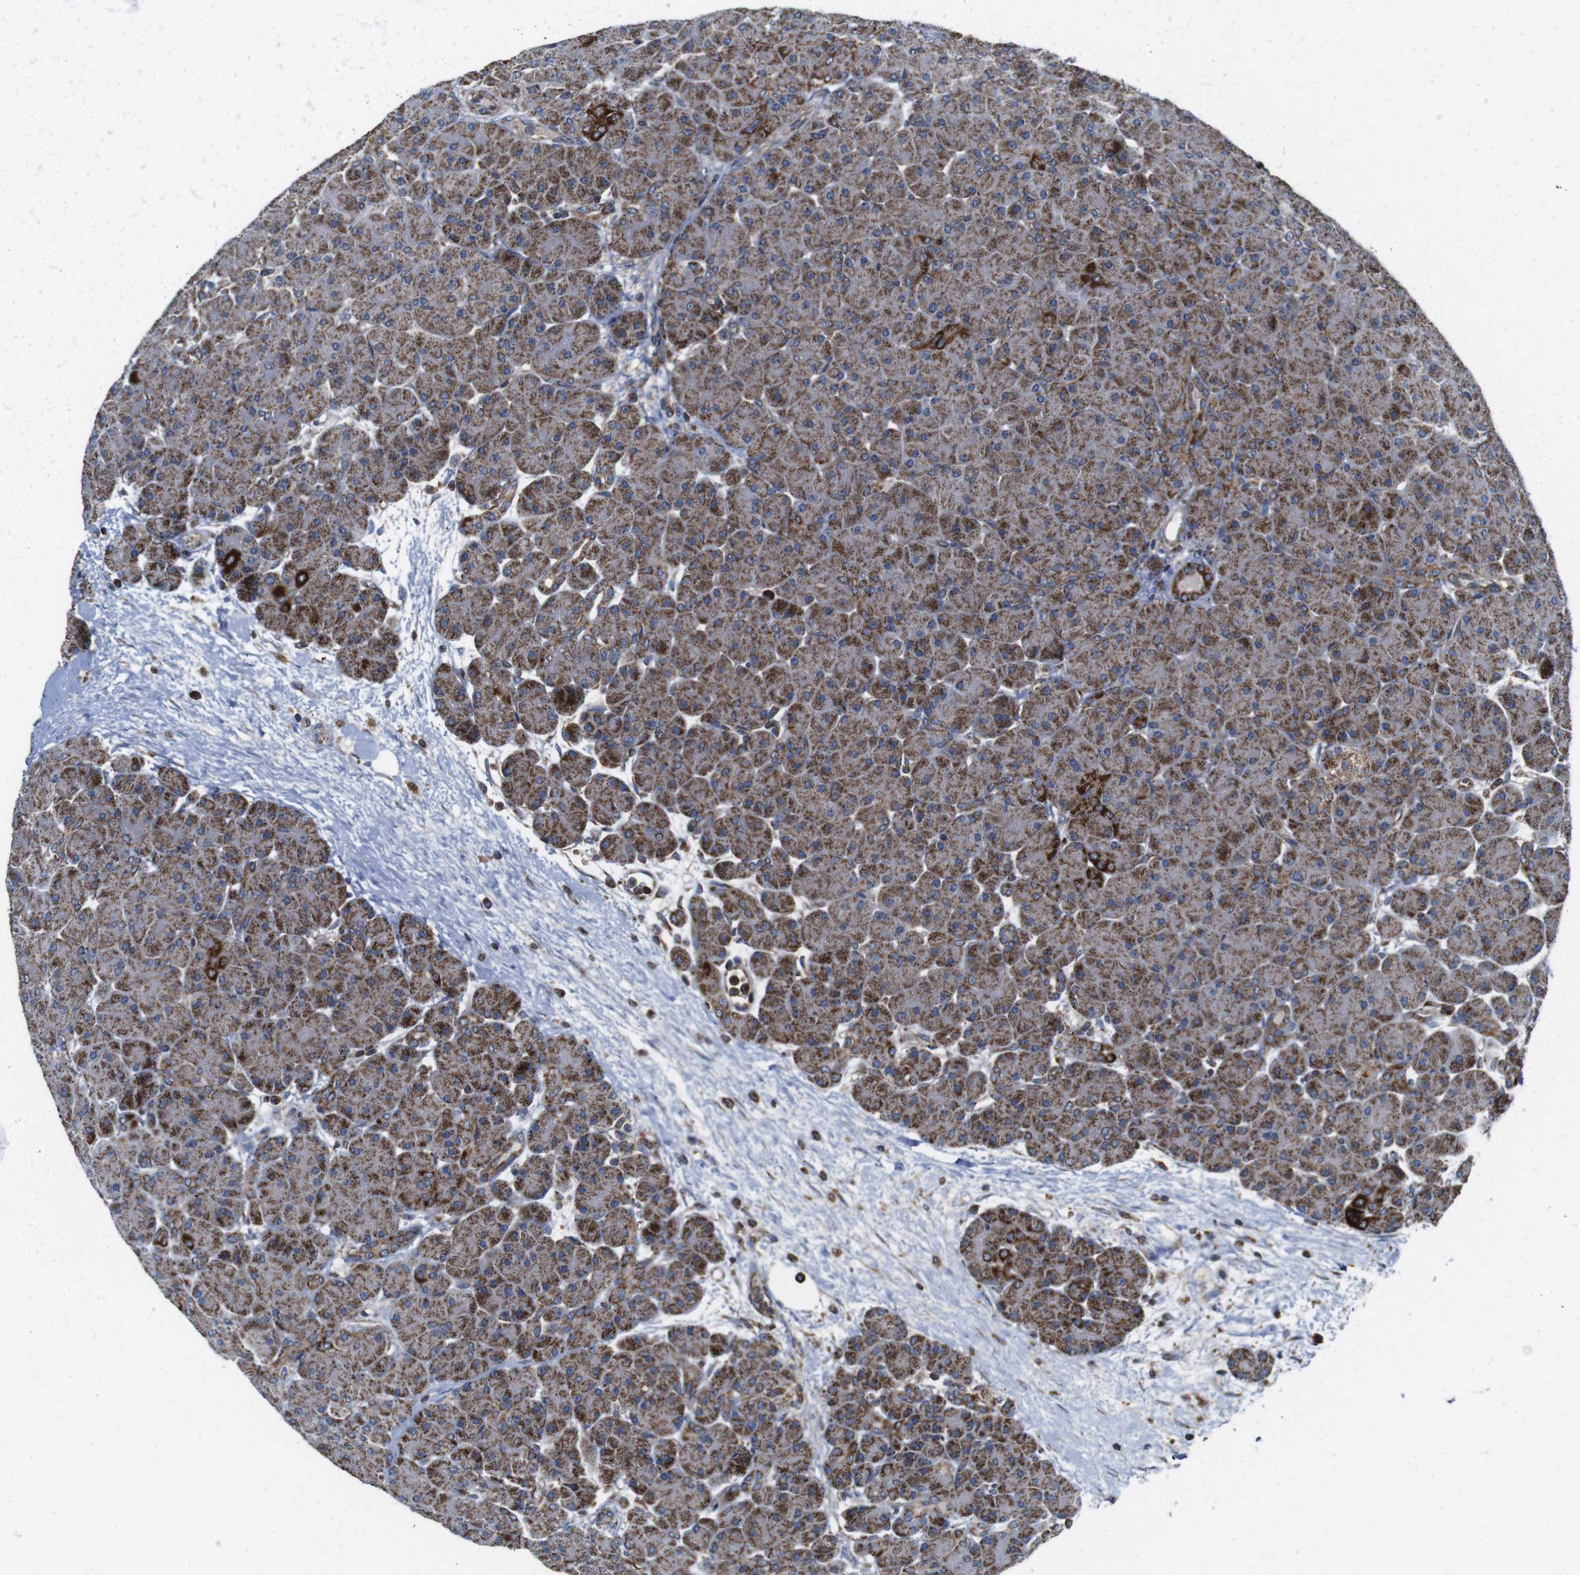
{"staining": {"intensity": "moderate", "quantity": "25%-75%", "location": "cytoplasmic/membranous"}, "tissue": "pancreas", "cell_type": "Exocrine glandular cells", "image_type": "normal", "snomed": [{"axis": "morphology", "description": "Normal tissue, NOS"}, {"axis": "topography", "description": "Pancreas"}], "caption": "IHC of unremarkable human pancreas exhibits medium levels of moderate cytoplasmic/membranous staining in approximately 25%-75% of exocrine glandular cells.", "gene": "HK1", "patient": {"sex": "male", "age": 66}}